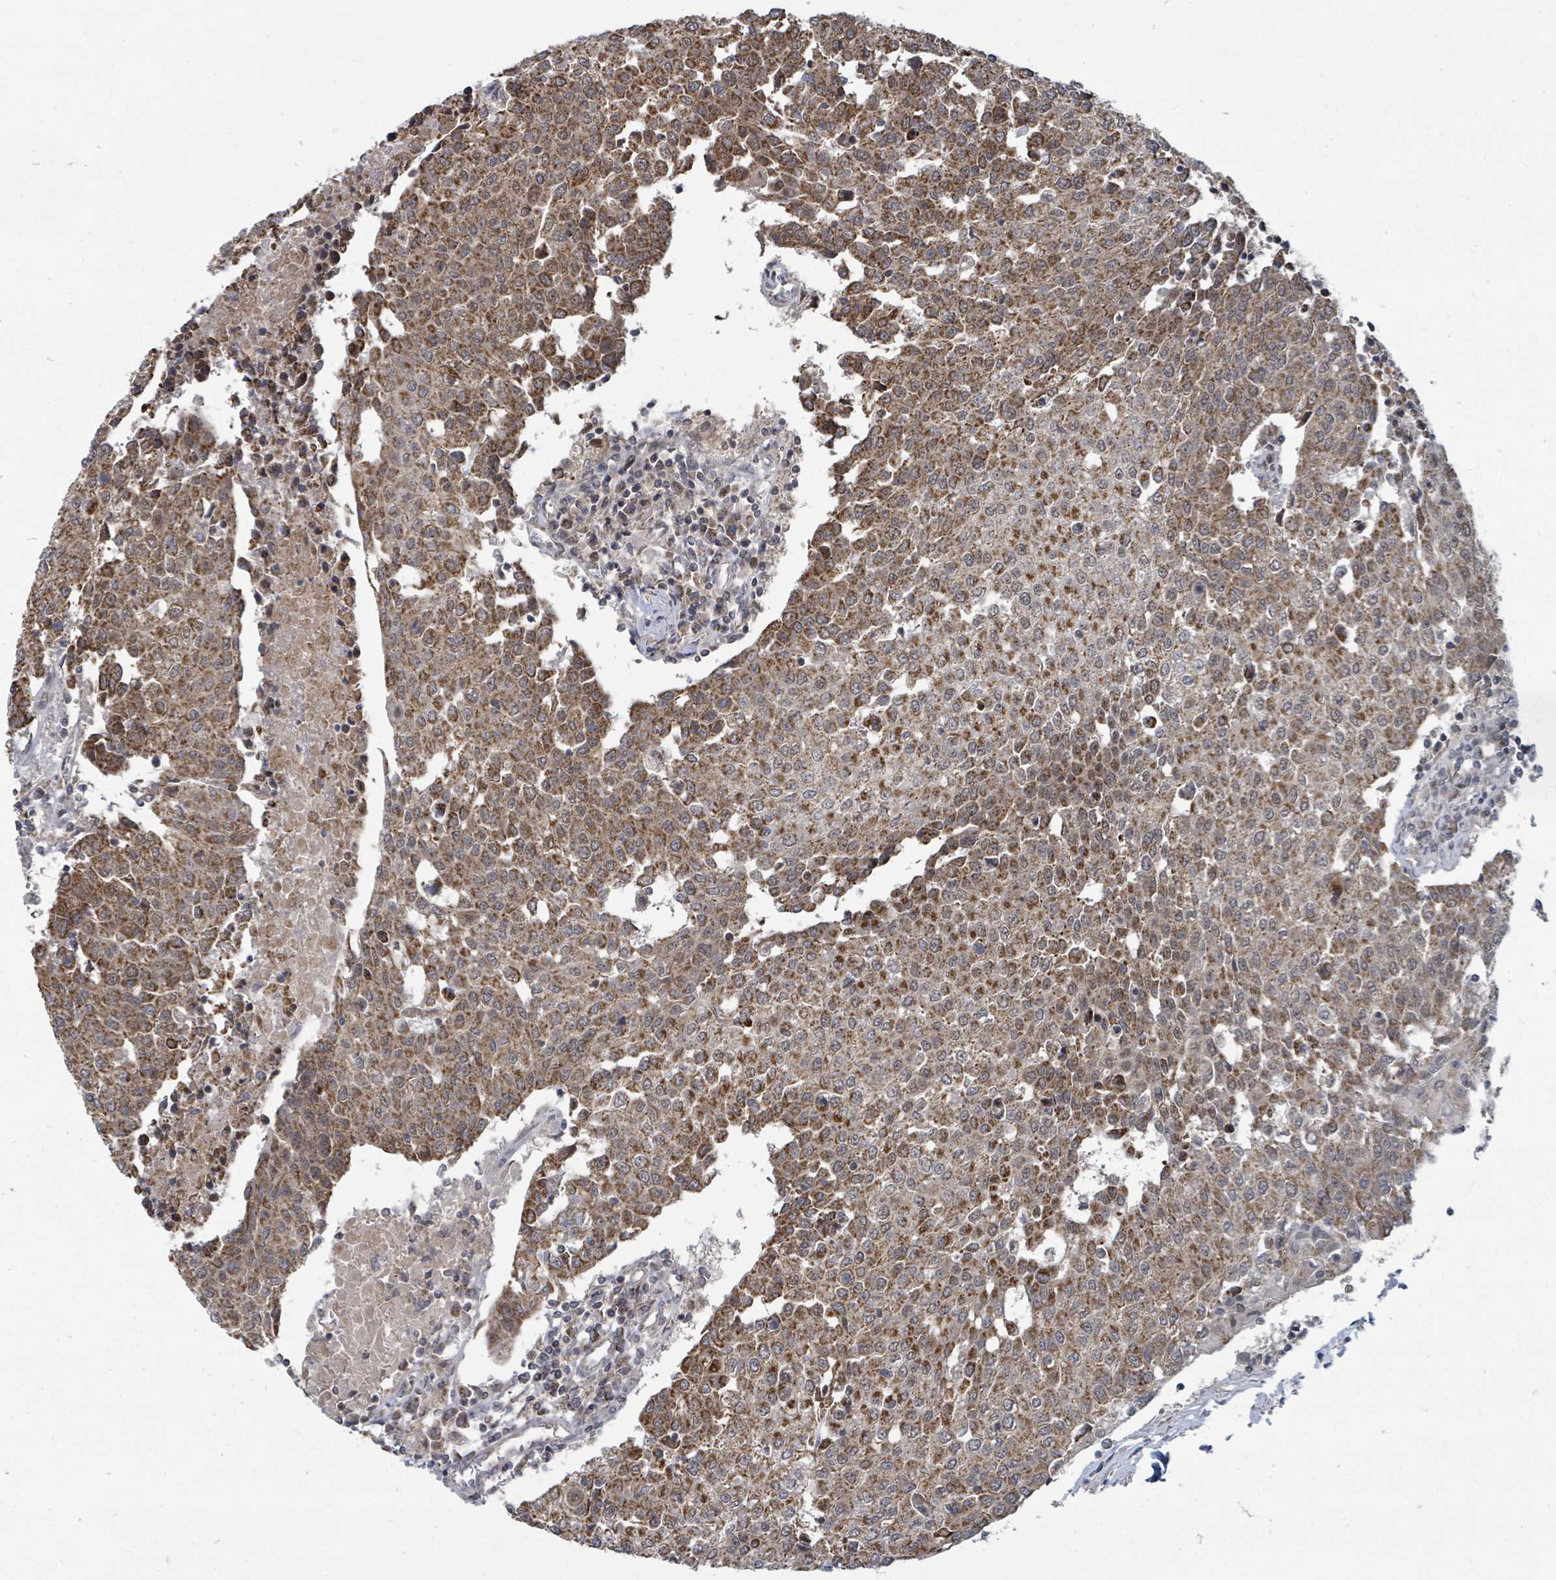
{"staining": {"intensity": "strong", "quantity": ">75%", "location": "cytoplasmic/membranous"}, "tissue": "urothelial cancer", "cell_type": "Tumor cells", "image_type": "cancer", "snomed": [{"axis": "morphology", "description": "Urothelial carcinoma, High grade"}, {"axis": "topography", "description": "Urinary bladder"}], "caption": "This image reveals immunohistochemistry (IHC) staining of human urothelial carcinoma (high-grade), with high strong cytoplasmic/membranous positivity in about >75% of tumor cells.", "gene": "MAGOHB", "patient": {"sex": "female", "age": 85}}